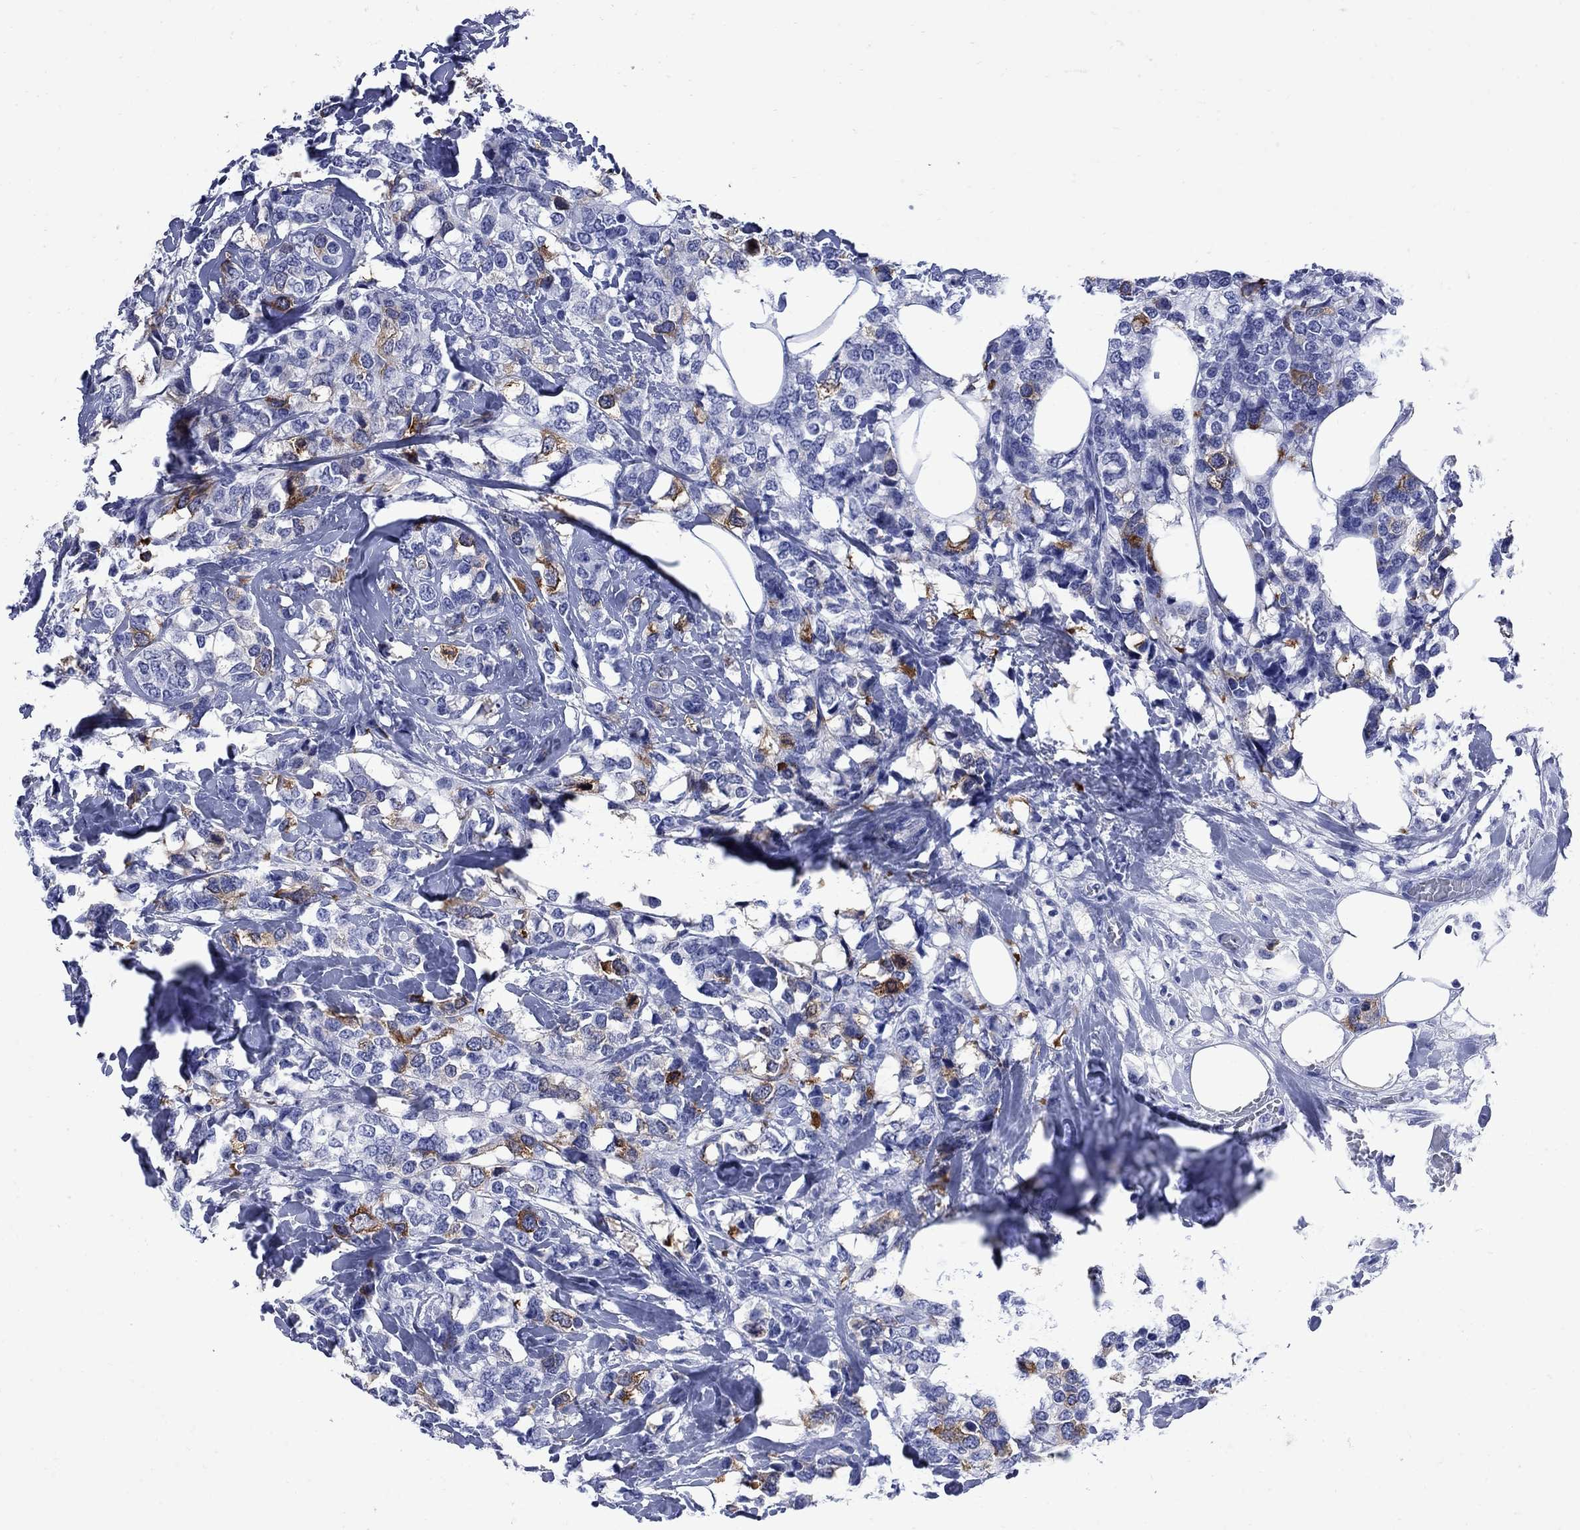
{"staining": {"intensity": "strong", "quantity": "<25%", "location": "cytoplasmic/membranous"}, "tissue": "breast cancer", "cell_type": "Tumor cells", "image_type": "cancer", "snomed": [{"axis": "morphology", "description": "Lobular carcinoma"}, {"axis": "topography", "description": "Breast"}], "caption": "A brown stain highlights strong cytoplasmic/membranous staining of a protein in human lobular carcinoma (breast) tumor cells.", "gene": "TACC3", "patient": {"sex": "female", "age": 59}}